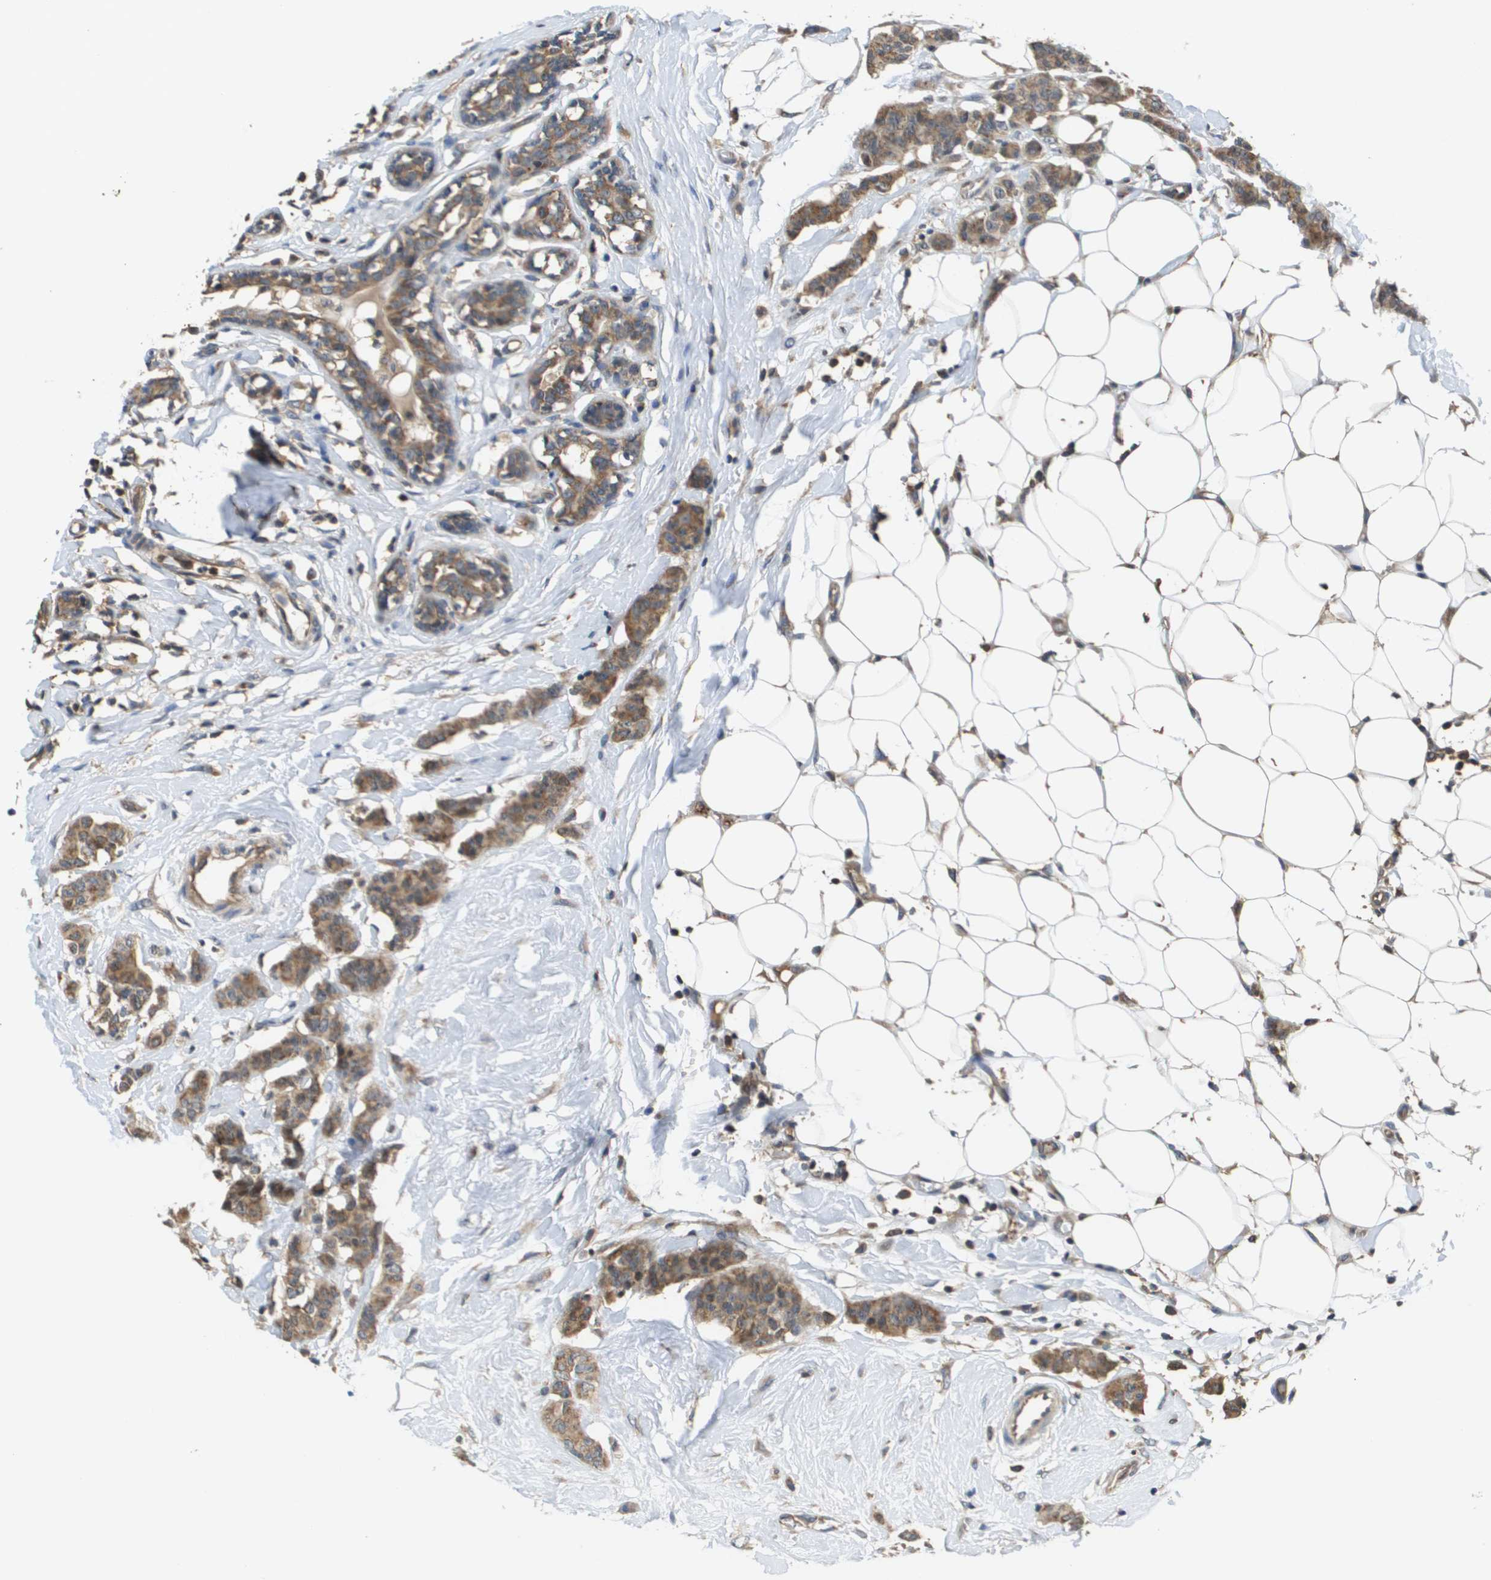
{"staining": {"intensity": "moderate", "quantity": ">75%", "location": "cytoplasmic/membranous"}, "tissue": "breast cancer", "cell_type": "Tumor cells", "image_type": "cancer", "snomed": [{"axis": "morphology", "description": "Normal tissue, NOS"}, {"axis": "morphology", "description": "Duct carcinoma"}, {"axis": "topography", "description": "Breast"}], "caption": "IHC (DAB (3,3'-diaminobenzidine)) staining of human invasive ductal carcinoma (breast) demonstrates moderate cytoplasmic/membranous protein expression in about >75% of tumor cells.", "gene": "RBM38", "patient": {"sex": "female", "age": 40}}